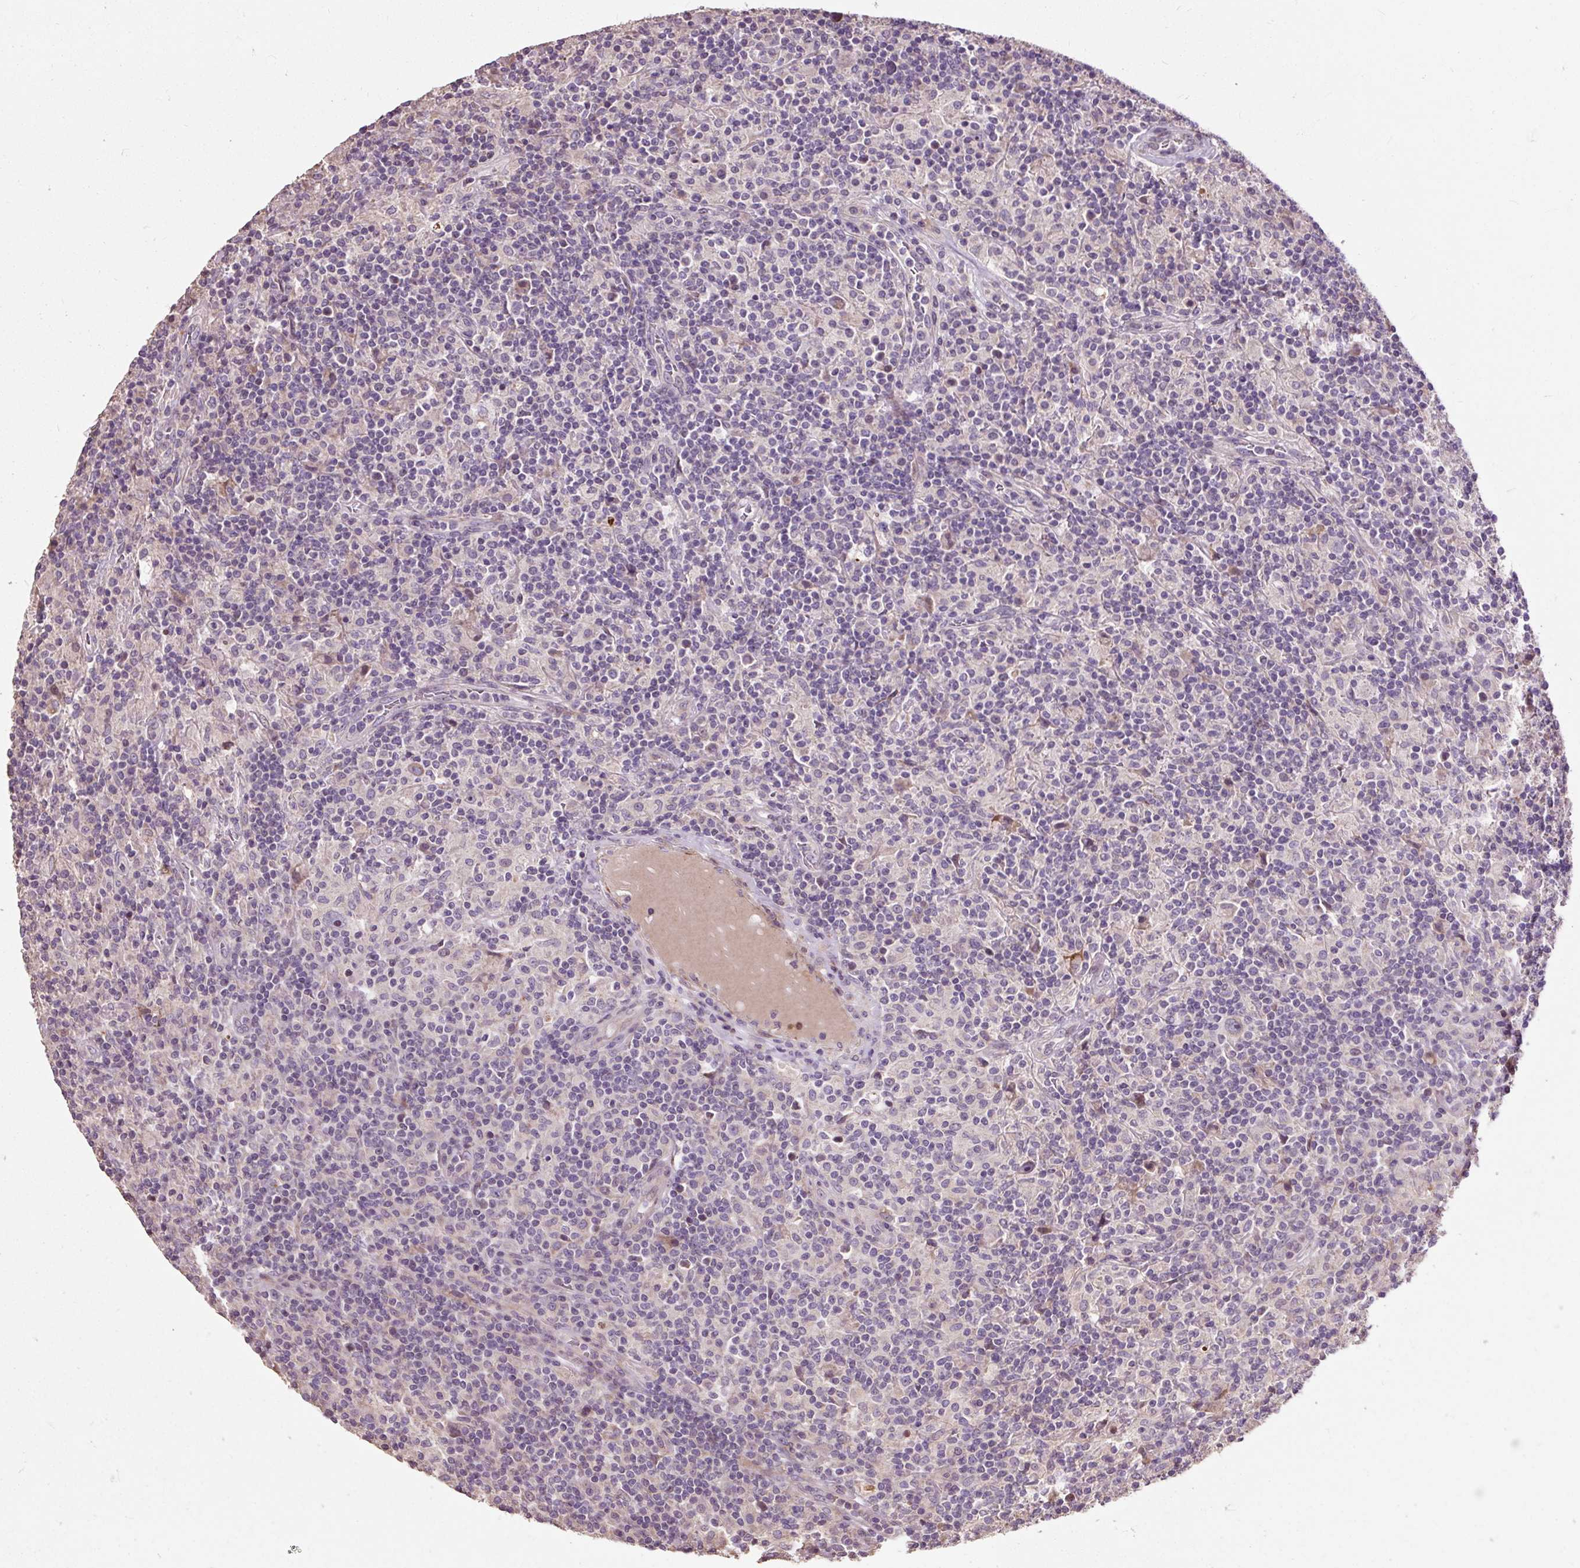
{"staining": {"intensity": "negative", "quantity": "none", "location": "none"}, "tissue": "lymphoma", "cell_type": "Tumor cells", "image_type": "cancer", "snomed": [{"axis": "morphology", "description": "Hodgkin's disease, NOS"}, {"axis": "topography", "description": "Lymph node"}], "caption": "This is a photomicrograph of immunohistochemistry staining of lymphoma, which shows no expression in tumor cells.", "gene": "PRIMPOL", "patient": {"sex": "male", "age": 70}}